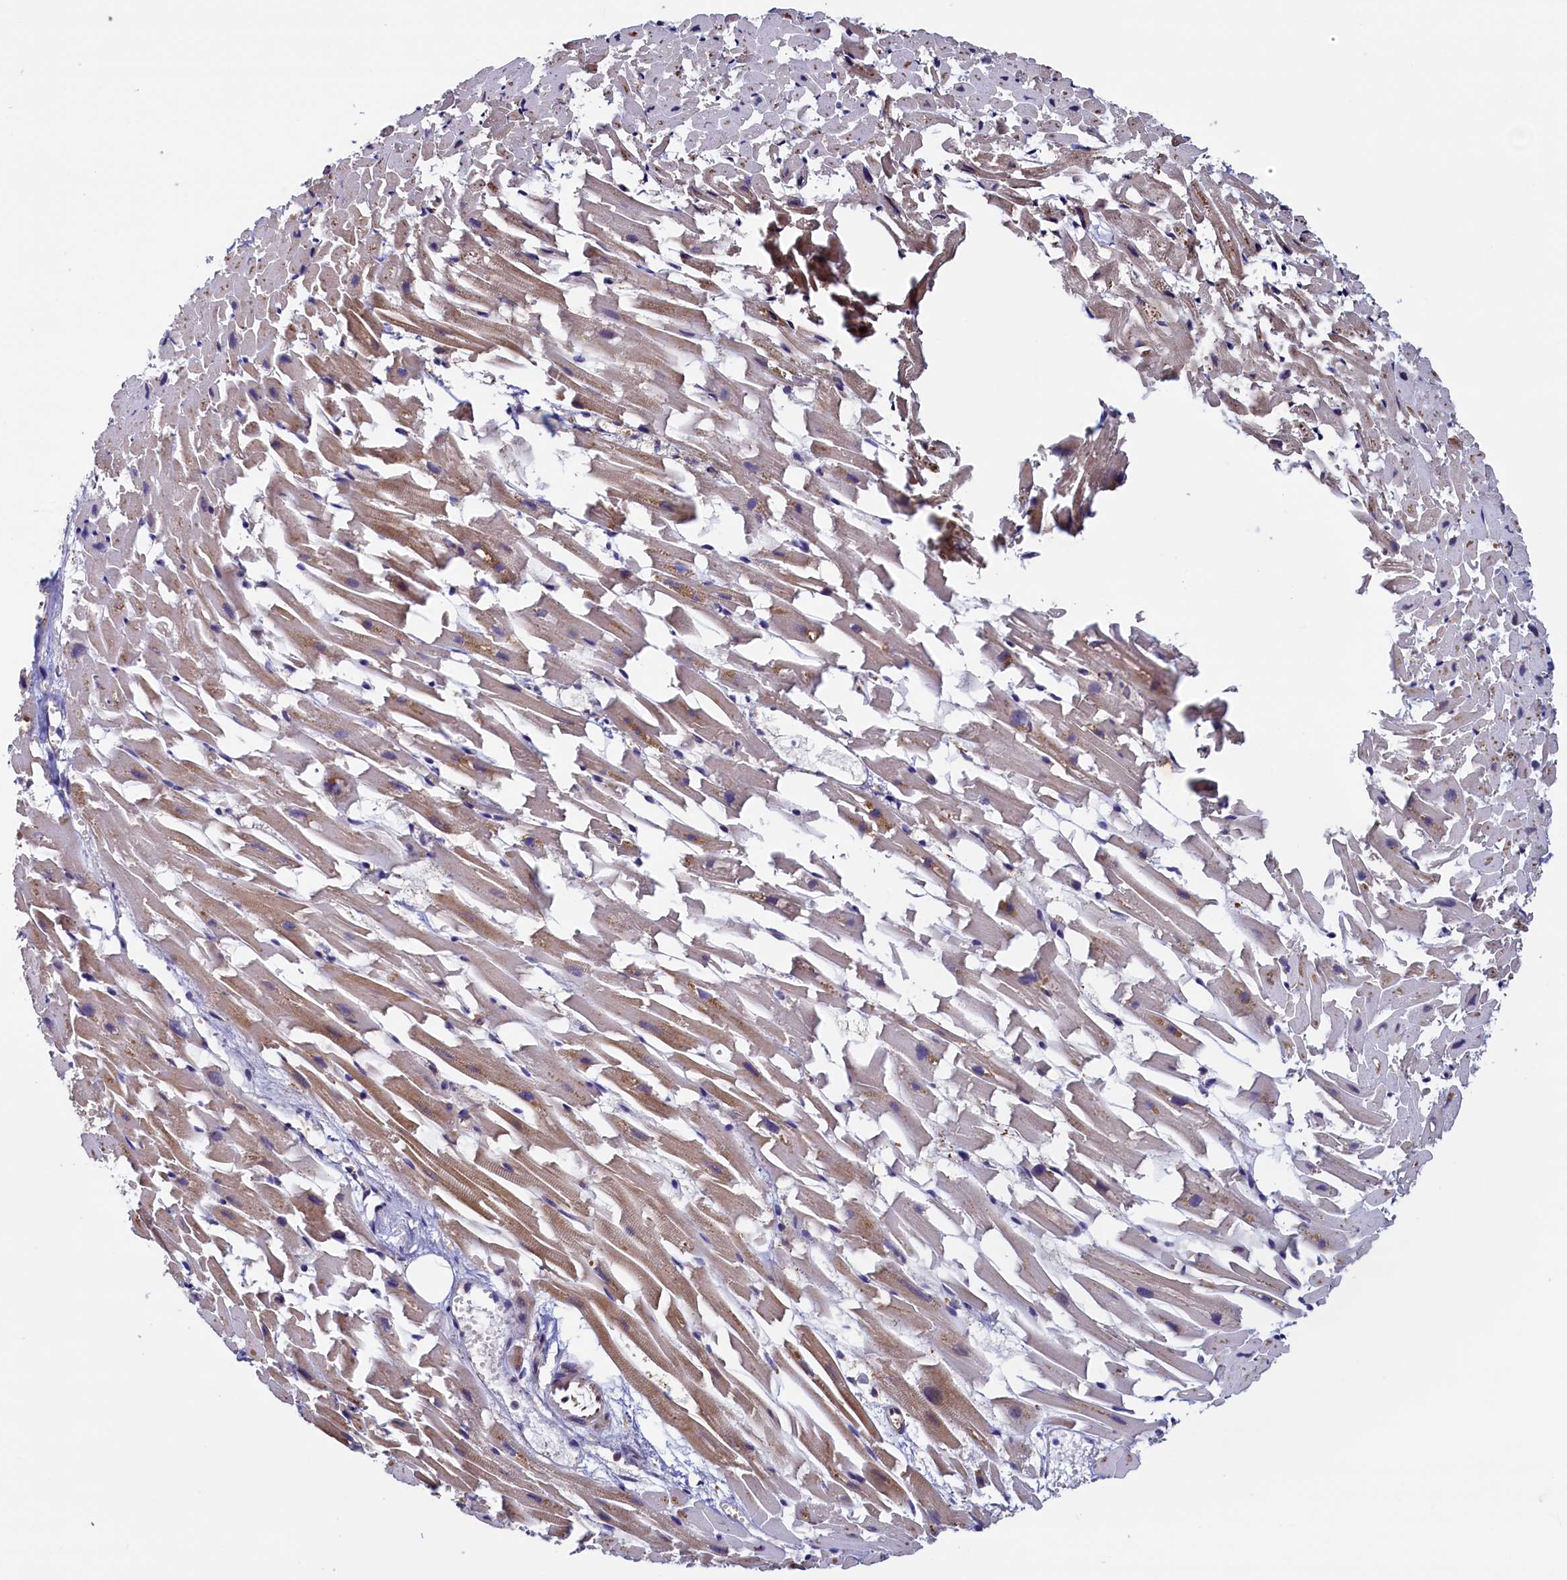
{"staining": {"intensity": "weak", "quantity": "25%-75%", "location": "cytoplasmic/membranous"}, "tissue": "heart muscle", "cell_type": "Cardiomyocytes", "image_type": "normal", "snomed": [{"axis": "morphology", "description": "Normal tissue, NOS"}, {"axis": "topography", "description": "Heart"}], "caption": "Weak cytoplasmic/membranous protein staining is identified in approximately 25%-75% of cardiomyocytes in heart muscle. The staining was performed using DAB (3,3'-diaminobenzidine) to visualize the protein expression in brown, while the nuclei were stained in blue with hematoxylin (Magnification: 20x).", "gene": "ATXN2L", "patient": {"sex": "female", "age": 64}}